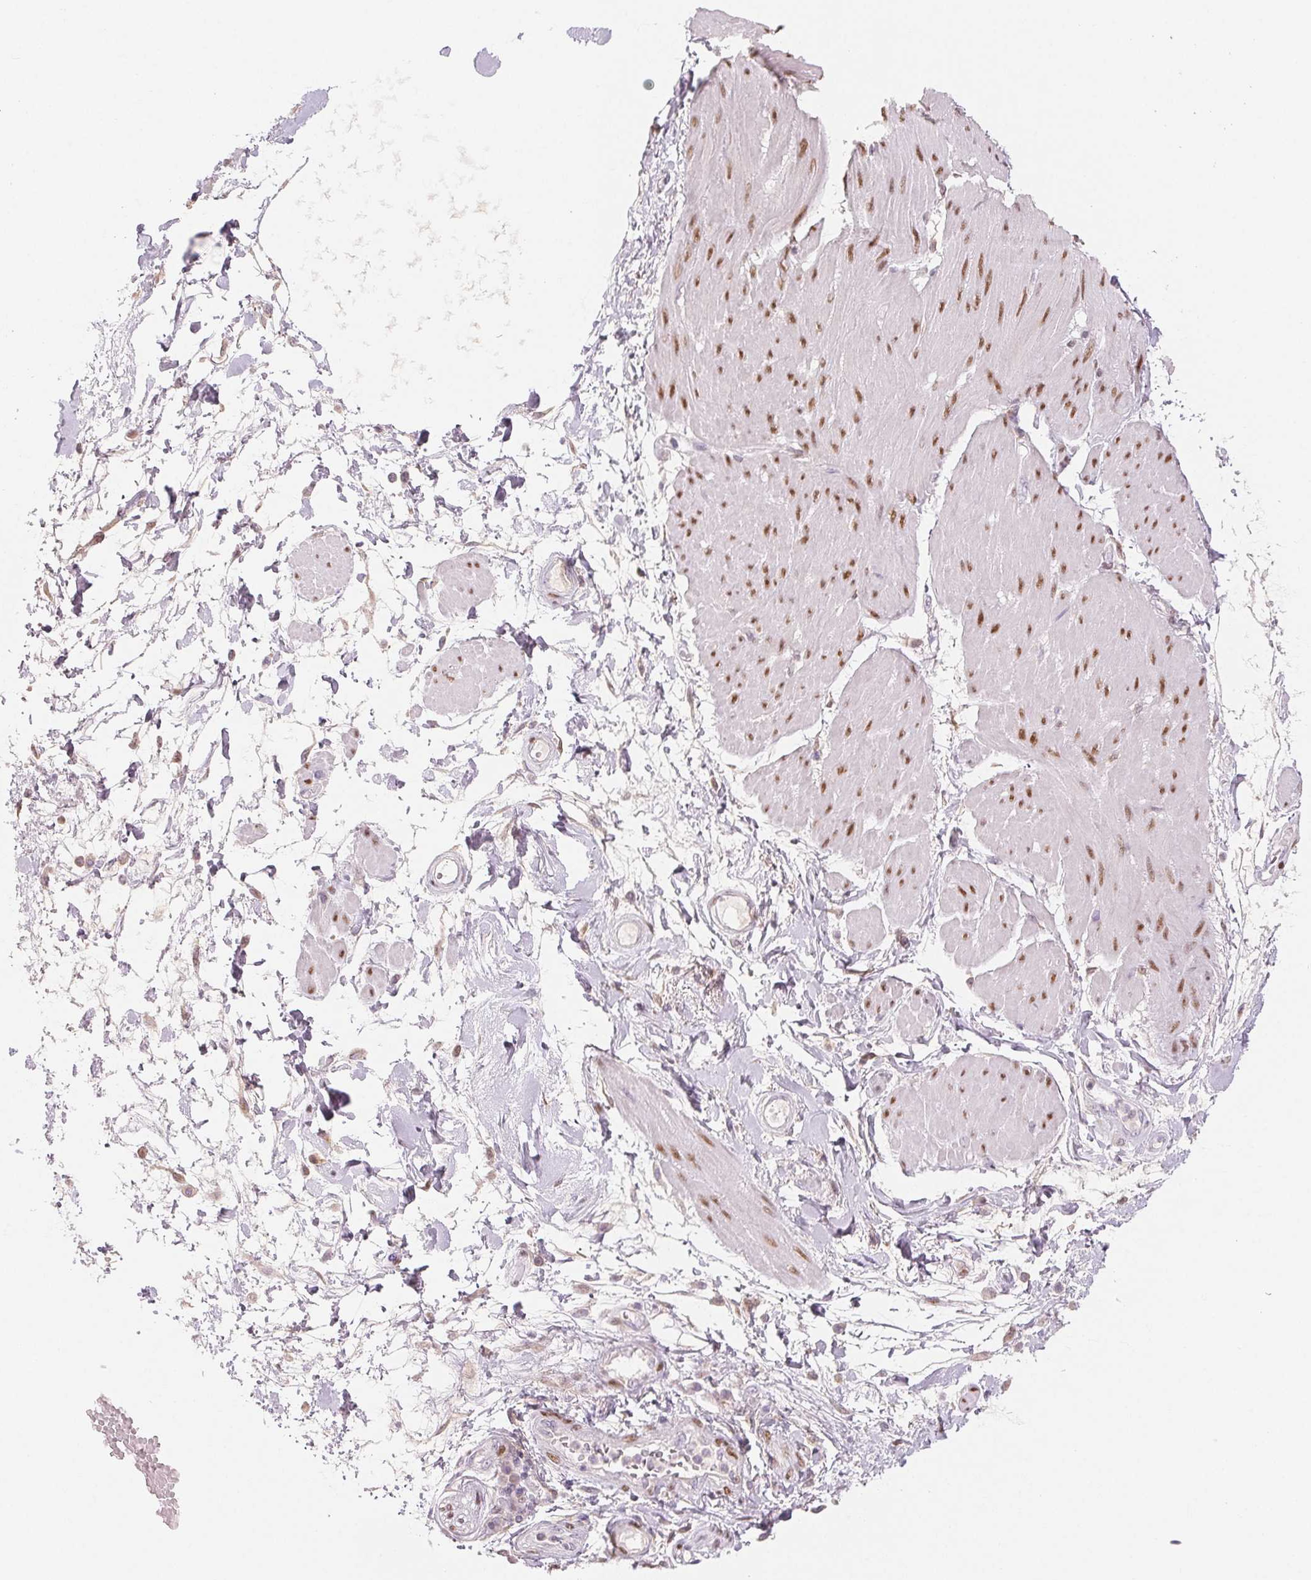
{"staining": {"intensity": "weak", "quantity": "25%-75%", "location": "nuclear"}, "tissue": "adipose tissue", "cell_type": "Adipocytes", "image_type": "normal", "snomed": [{"axis": "morphology", "description": "Normal tissue, NOS"}, {"axis": "topography", "description": "Urinary bladder"}, {"axis": "topography", "description": "Peripheral nerve tissue"}], "caption": "Protein positivity by immunohistochemistry shows weak nuclear positivity in about 25%-75% of adipocytes in benign adipose tissue.", "gene": "SMARCD3", "patient": {"sex": "female", "age": 60}}